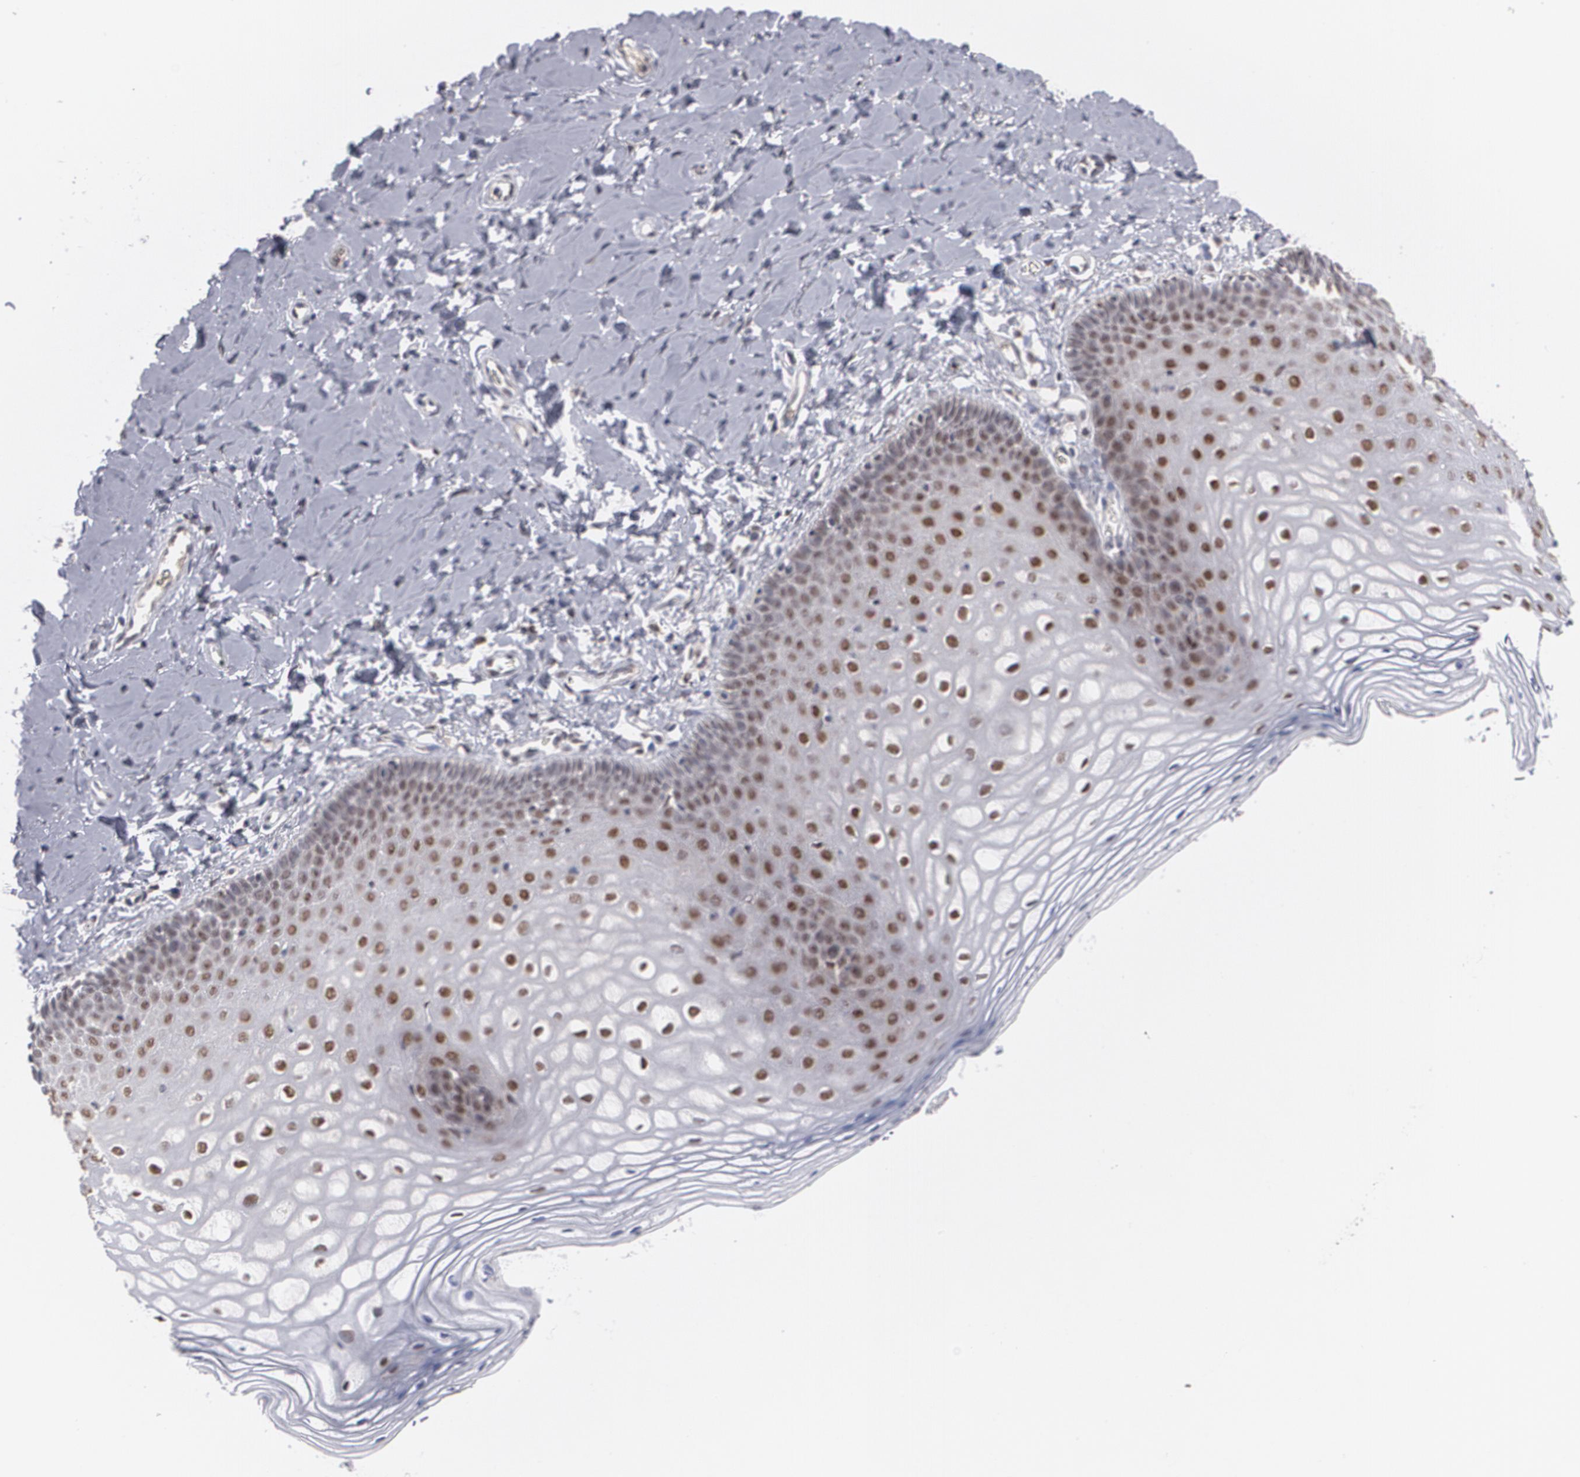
{"staining": {"intensity": "moderate", "quantity": ">75%", "location": "nuclear"}, "tissue": "vagina", "cell_type": "Squamous epithelial cells", "image_type": "normal", "snomed": [{"axis": "morphology", "description": "Normal tissue, NOS"}, {"axis": "topography", "description": "Vagina"}], "caption": "Immunohistochemistry staining of unremarkable vagina, which reveals medium levels of moderate nuclear positivity in about >75% of squamous epithelial cells indicating moderate nuclear protein expression. The staining was performed using DAB (3,3'-diaminobenzidine) (brown) for protein detection and nuclei were counterstained in hematoxylin (blue).", "gene": "INTS6L", "patient": {"sex": "female", "age": 68}}